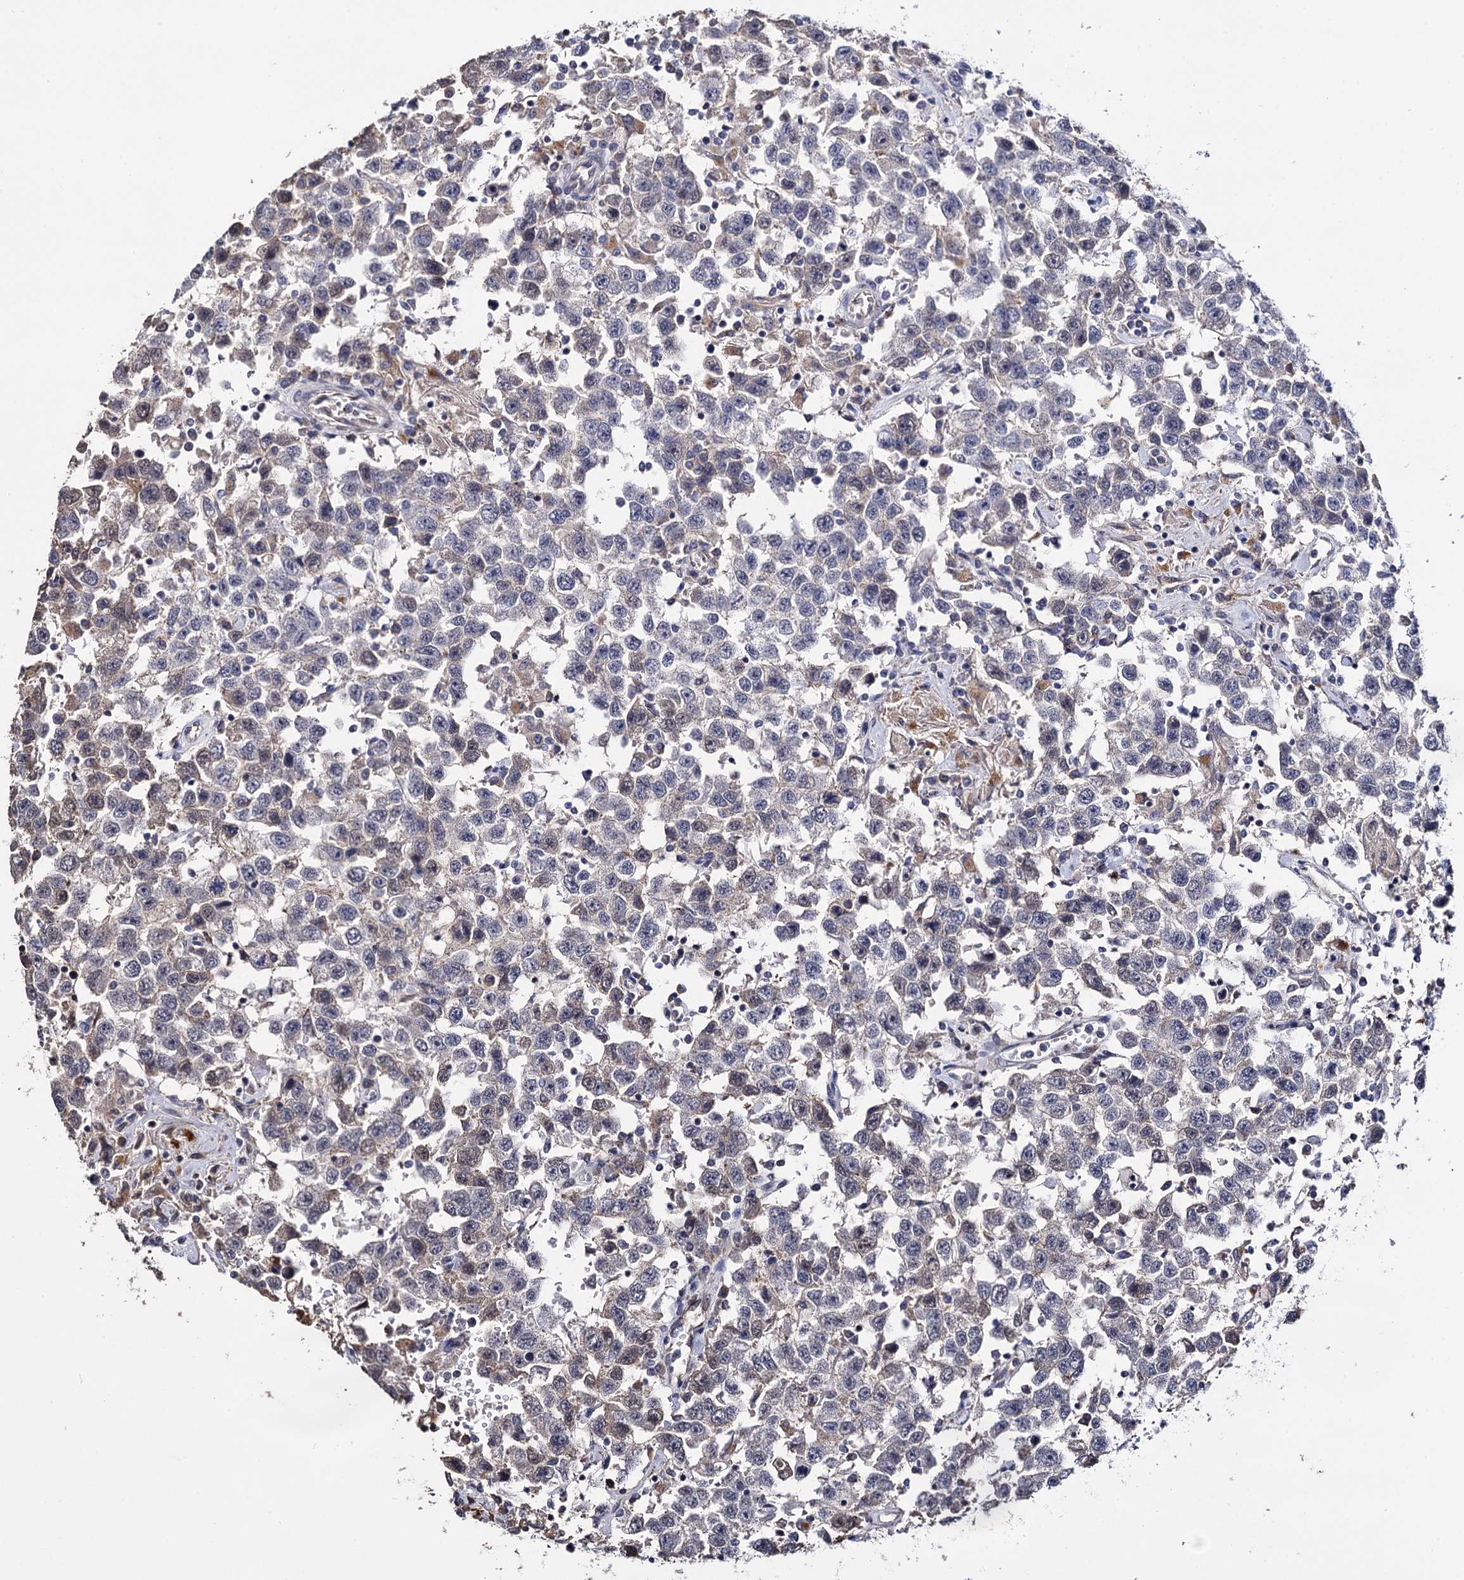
{"staining": {"intensity": "weak", "quantity": "<25%", "location": "cytoplasmic/membranous"}, "tissue": "testis cancer", "cell_type": "Tumor cells", "image_type": "cancer", "snomed": [{"axis": "morphology", "description": "Seminoma, NOS"}, {"axis": "topography", "description": "Testis"}], "caption": "An IHC histopathology image of seminoma (testis) is shown. There is no staining in tumor cells of seminoma (testis).", "gene": "MICAL2", "patient": {"sex": "male", "age": 41}}